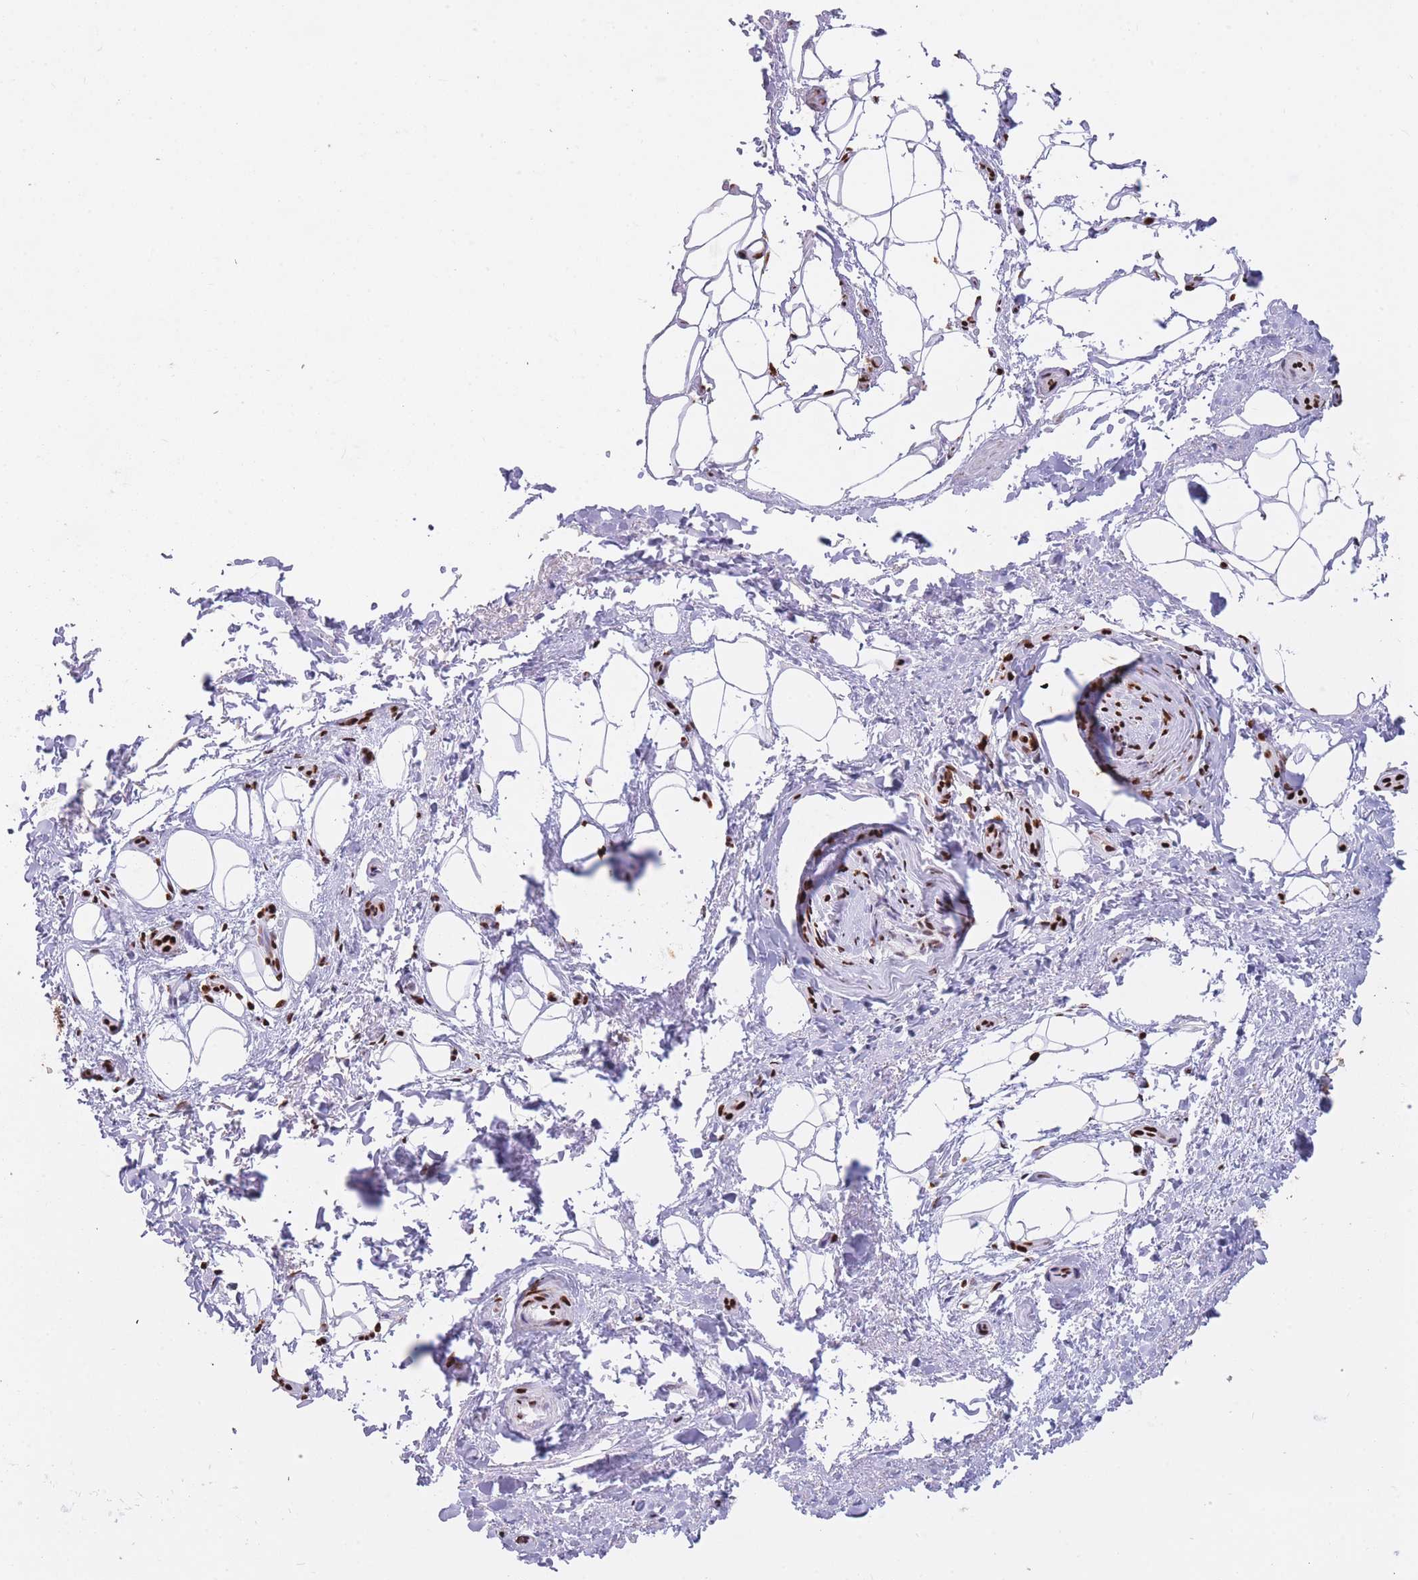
{"staining": {"intensity": "strong", "quantity": "<25%", "location": "nuclear"}, "tissue": "adipose tissue", "cell_type": "Adipocytes", "image_type": "normal", "snomed": [{"axis": "morphology", "description": "Normal tissue, NOS"}, {"axis": "topography", "description": "Peripheral nerve tissue"}], "caption": "Immunohistochemistry (IHC) photomicrograph of benign adipose tissue stained for a protein (brown), which reveals medium levels of strong nuclear expression in about <25% of adipocytes.", "gene": "HNRNPUL1", "patient": {"sex": "female", "age": 61}}